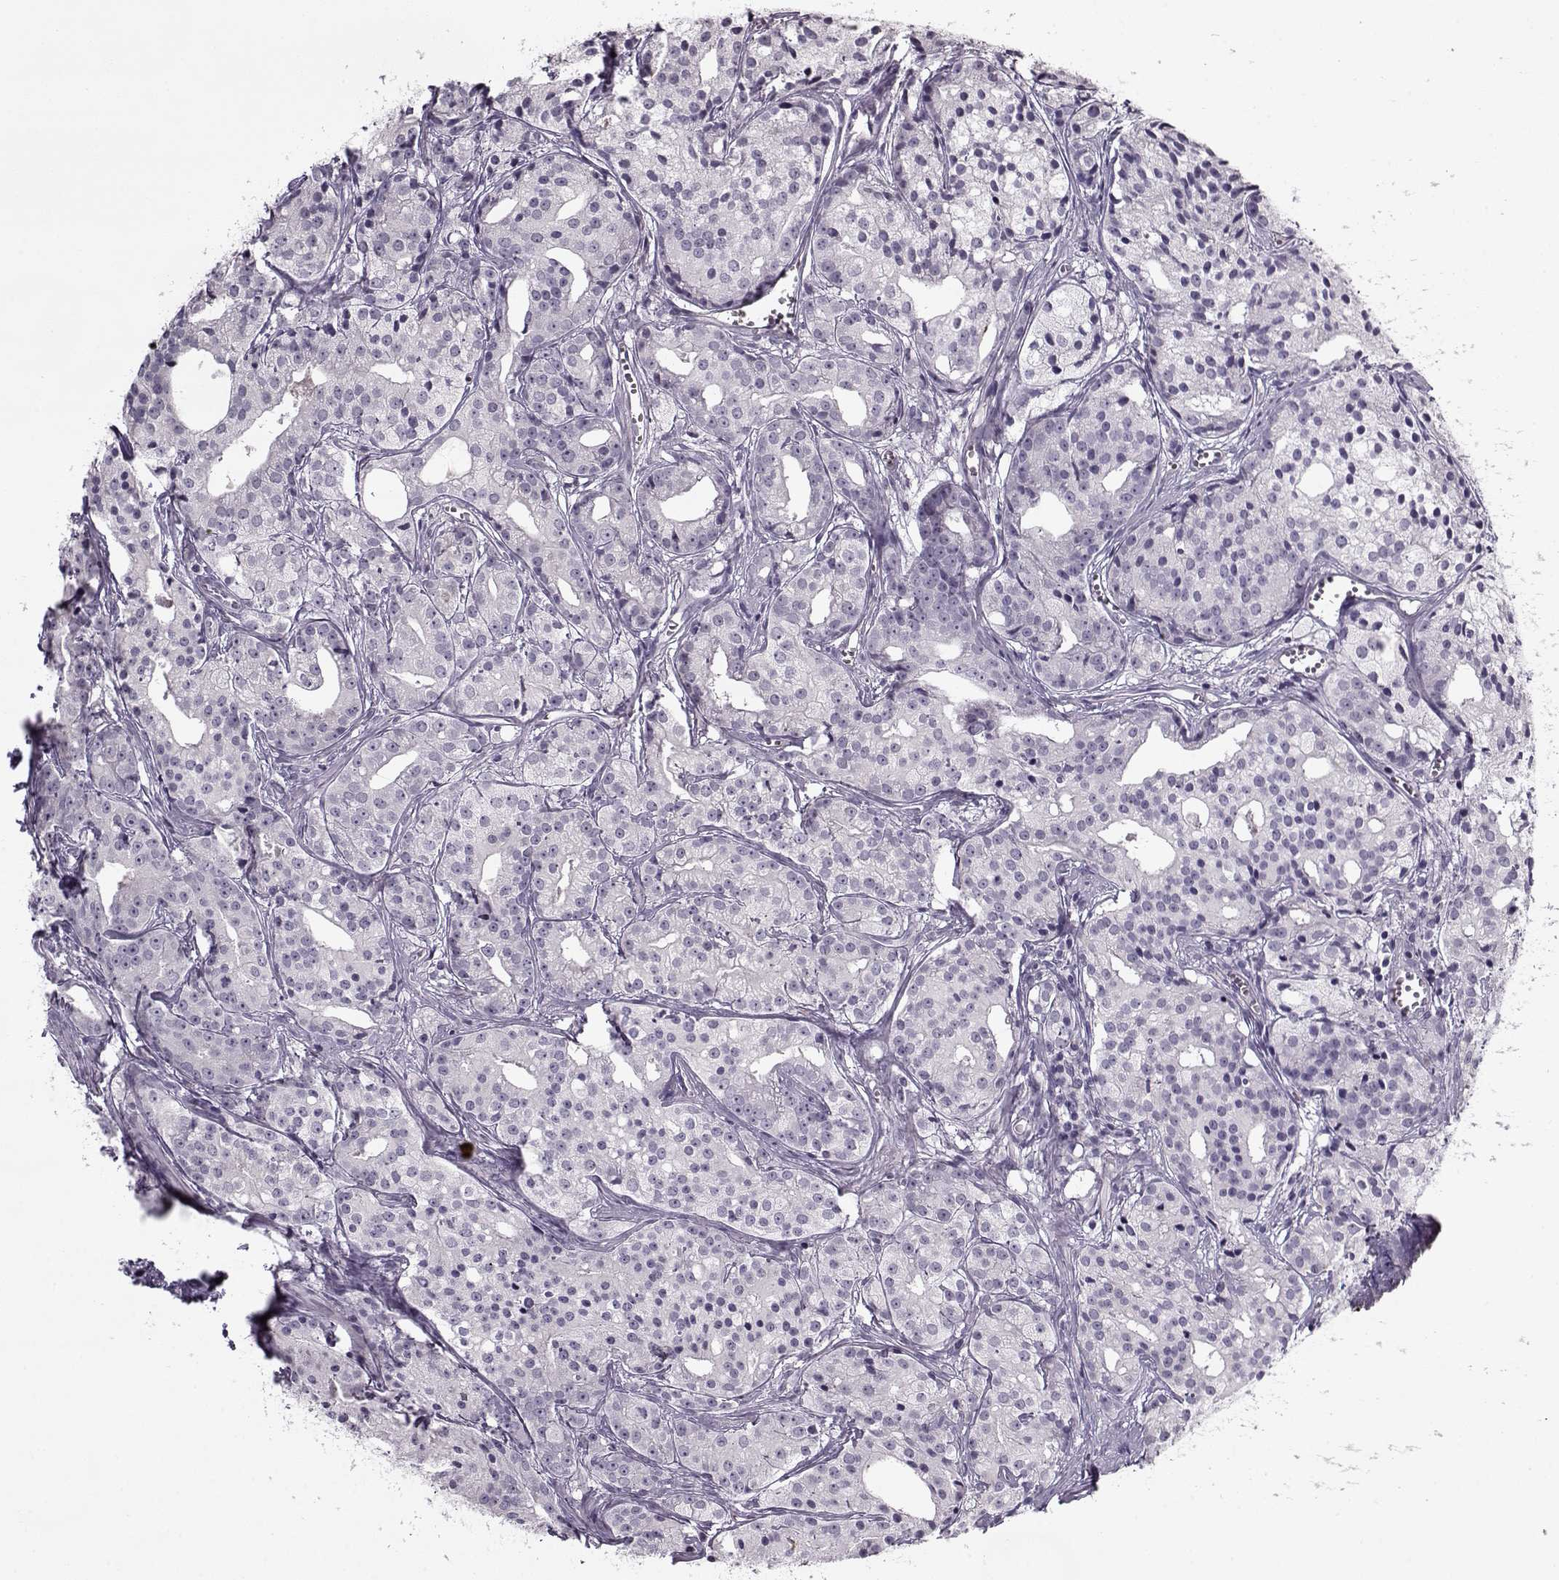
{"staining": {"intensity": "negative", "quantity": "none", "location": "none"}, "tissue": "prostate cancer", "cell_type": "Tumor cells", "image_type": "cancer", "snomed": [{"axis": "morphology", "description": "Adenocarcinoma, Medium grade"}, {"axis": "topography", "description": "Prostate"}], "caption": "This is a micrograph of immunohistochemistry (IHC) staining of prostate cancer, which shows no expression in tumor cells.", "gene": "ACOT11", "patient": {"sex": "male", "age": 74}}